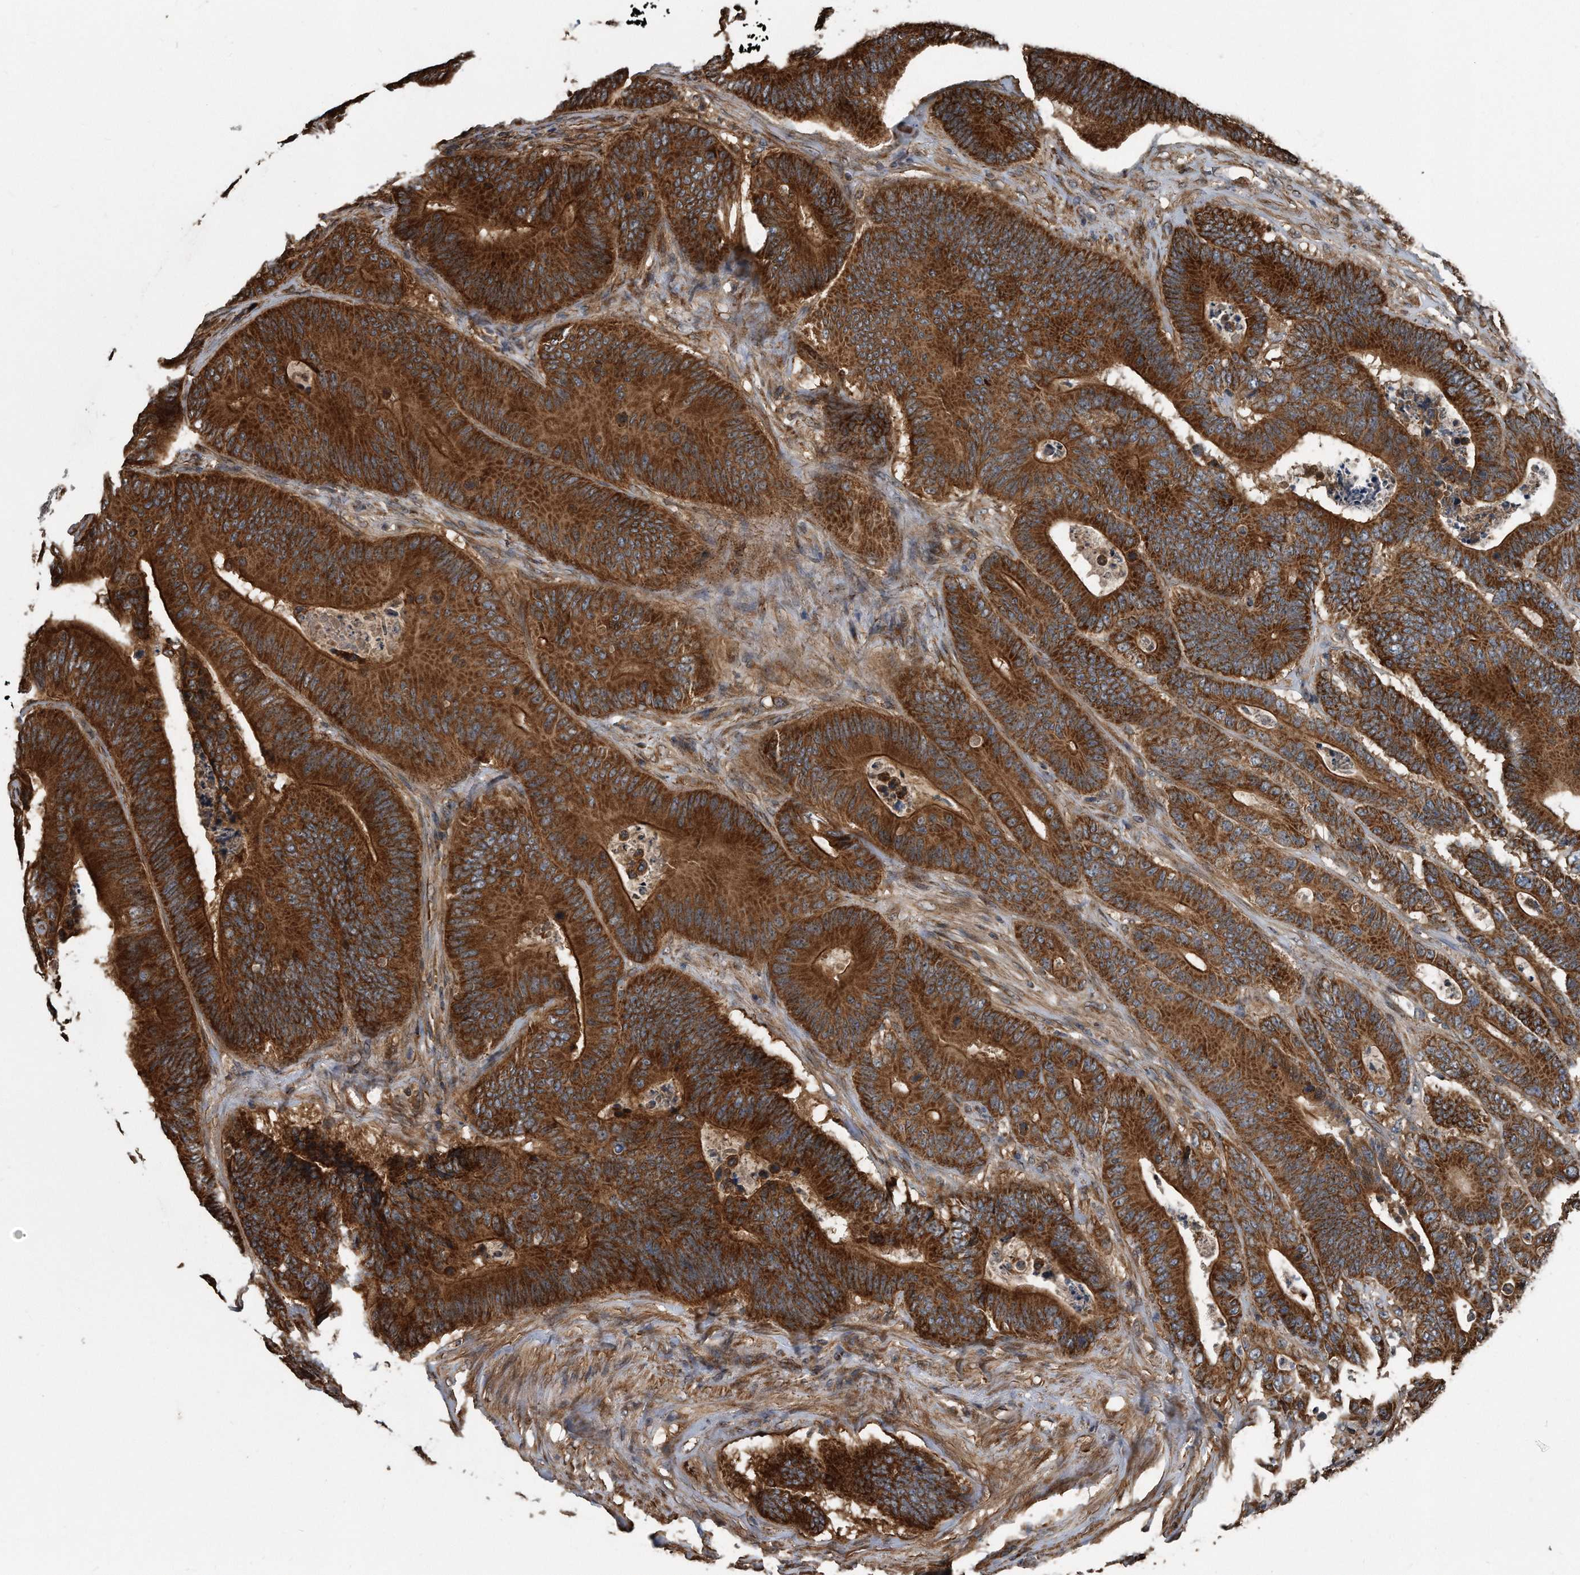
{"staining": {"intensity": "strong", "quantity": ">75%", "location": "cytoplasmic/membranous"}, "tissue": "colorectal cancer", "cell_type": "Tumor cells", "image_type": "cancer", "snomed": [{"axis": "morphology", "description": "Adenocarcinoma, NOS"}, {"axis": "topography", "description": "Colon"}], "caption": "Colorectal cancer stained with DAB immunohistochemistry (IHC) exhibits high levels of strong cytoplasmic/membranous positivity in about >75% of tumor cells. (brown staining indicates protein expression, while blue staining denotes nuclei).", "gene": "FAM136A", "patient": {"sex": "male", "age": 83}}